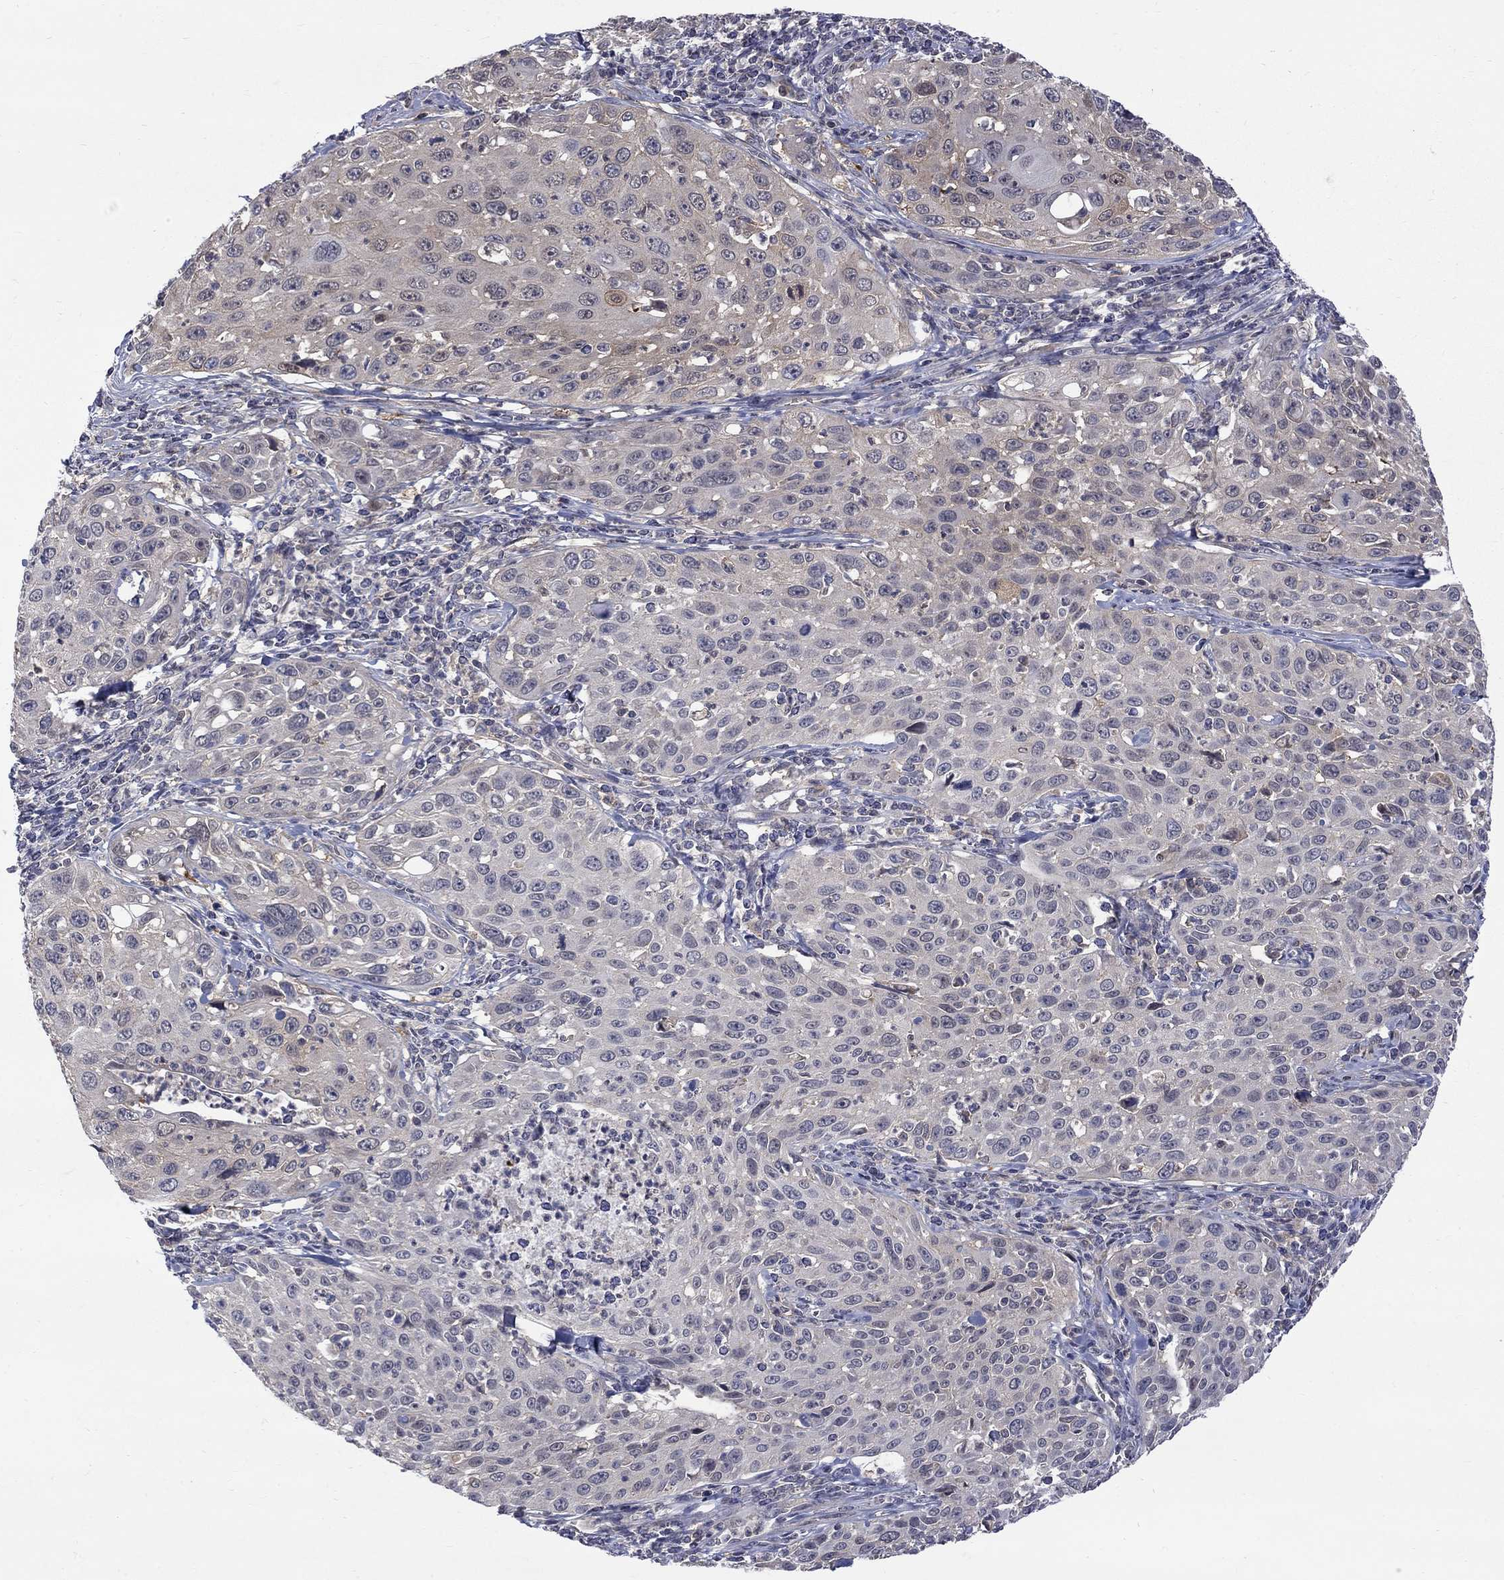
{"staining": {"intensity": "negative", "quantity": "none", "location": "none"}, "tissue": "cervical cancer", "cell_type": "Tumor cells", "image_type": "cancer", "snomed": [{"axis": "morphology", "description": "Squamous cell carcinoma, NOS"}, {"axis": "topography", "description": "Cervix"}], "caption": "The micrograph shows no significant staining in tumor cells of cervical cancer (squamous cell carcinoma).", "gene": "HKDC1", "patient": {"sex": "female", "age": 26}}